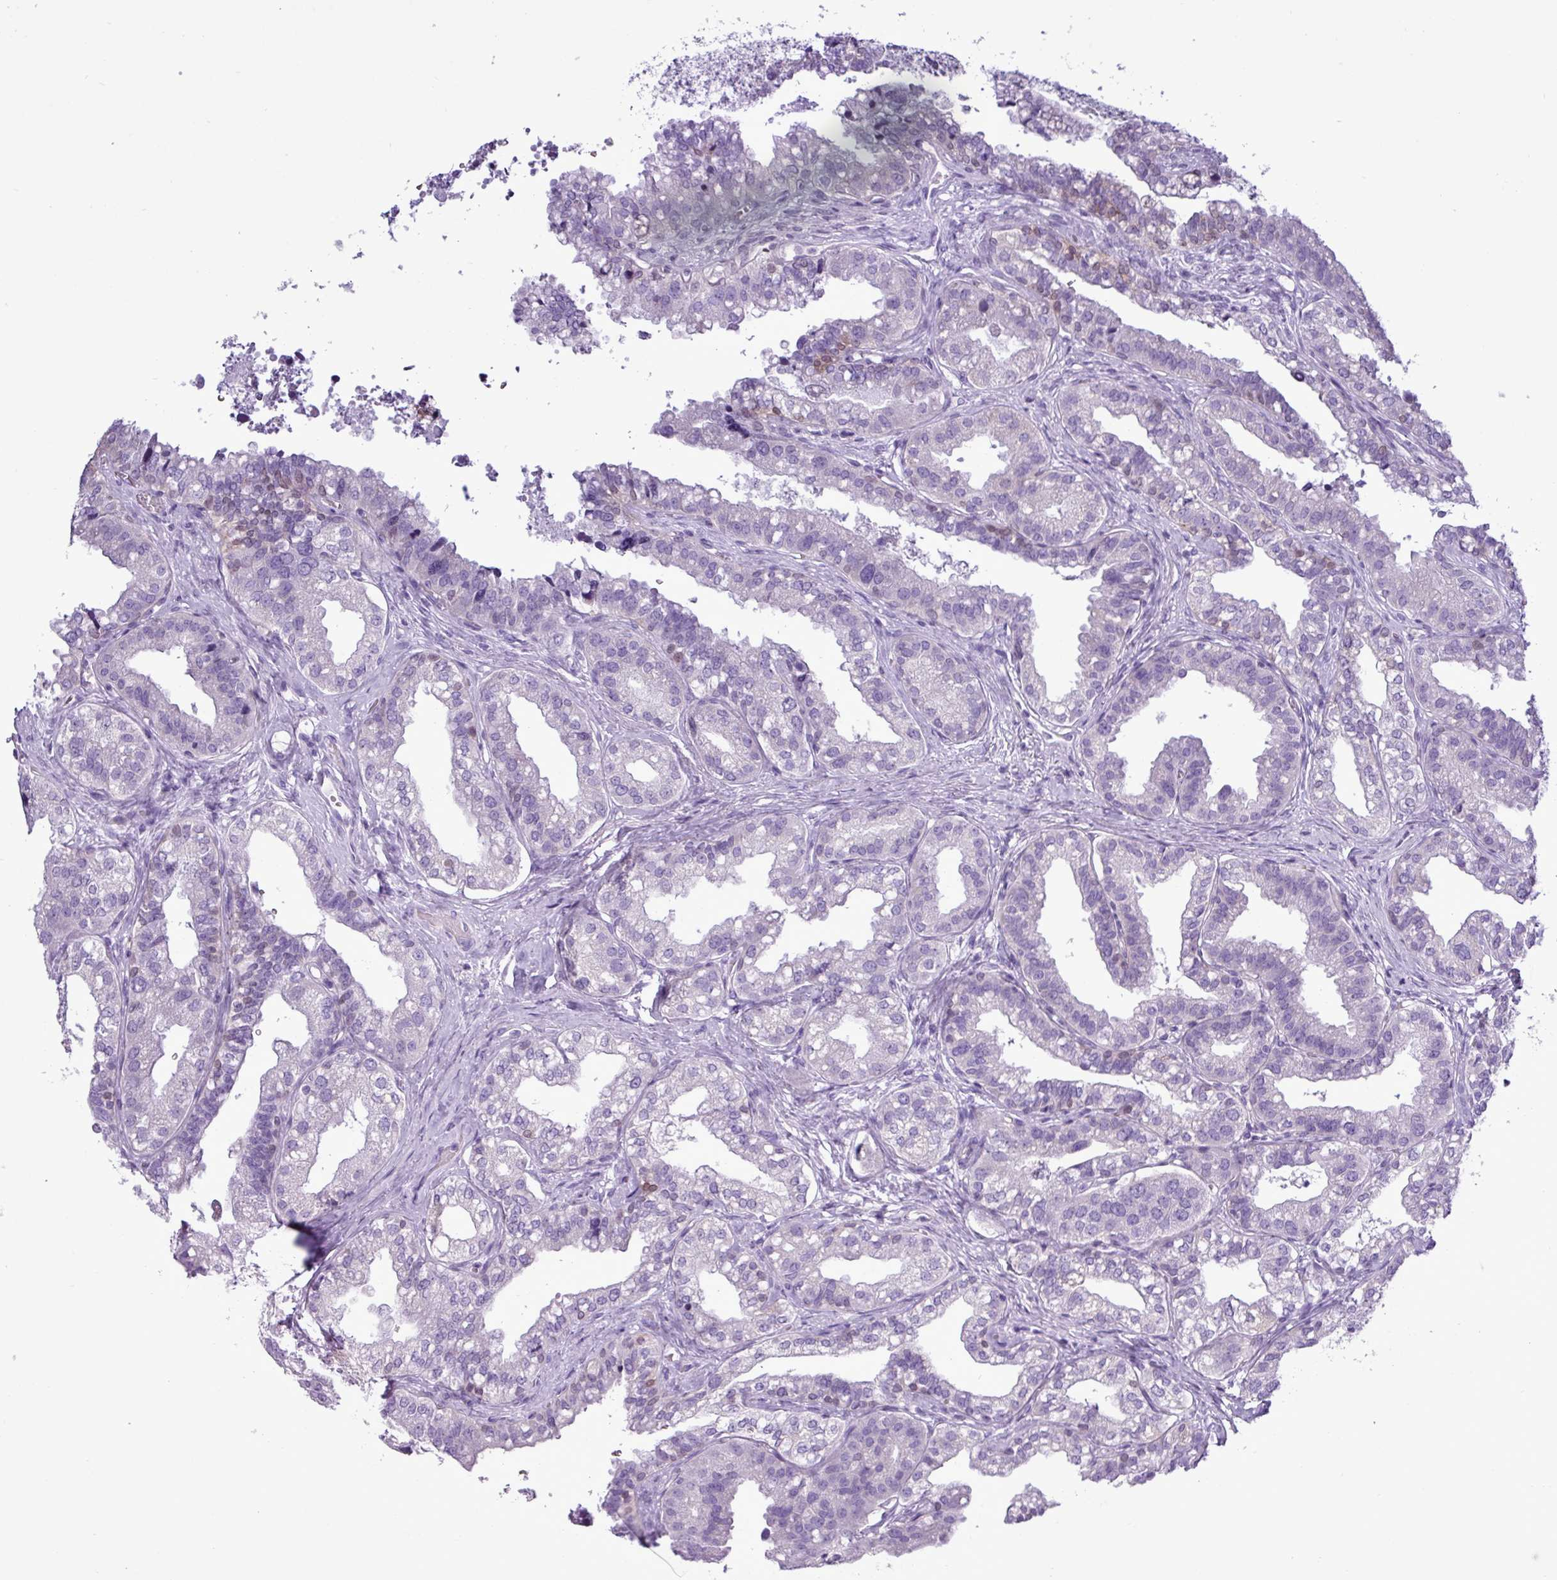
{"staining": {"intensity": "negative", "quantity": "none", "location": "none"}, "tissue": "seminal vesicle", "cell_type": "Glandular cells", "image_type": "normal", "snomed": [{"axis": "morphology", "description": "Normal tissue, NOS"}, {"axis": "topography", "description": "Seminal veicle"}, {"axis": "topography", "description": "Peripheral nerve tissue"}], "caption": "IHC image of normal human seminal vesicle stained for a protein (brown), which shows no expression in glandular cells. (DAB (3,3'-diaminobenzidine) IHC visualized using brightfield microscopy, high magnification).", "gene": "ALDH3A1", "patient": {"sex": "male", "age": 60}}